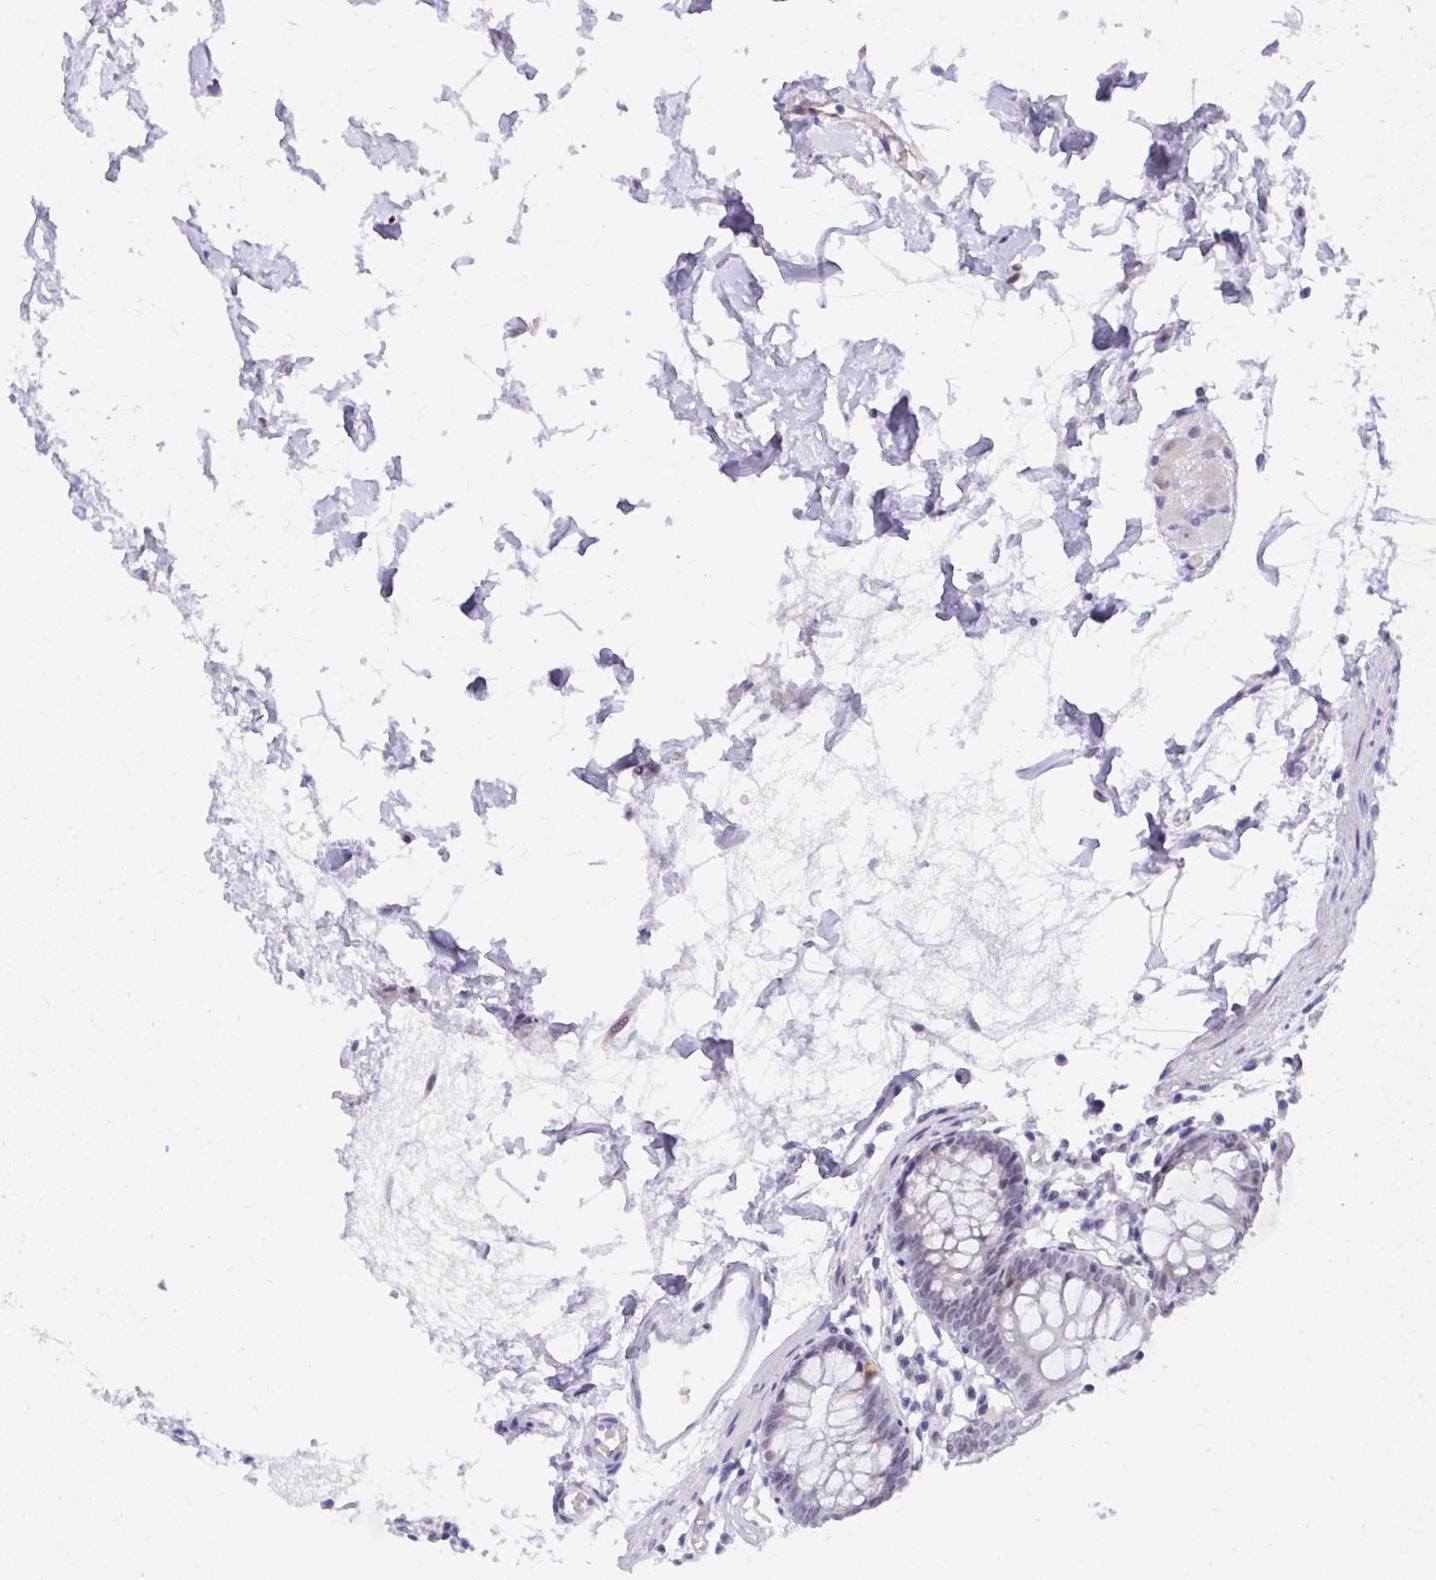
{"staining": {"intensity": "negative", "quantity": "none", "location": "none"}, "tissue": "colon", "cell_type": "Endothelial cells", "image_type": "normal", "snomed": [{"axis": "morphology", "description": "Normal tissue, NOS"}, {"axis": "topography", "description": "Colon"}], "caption": "Immunohistochemistry photomicrograph of benign colon: colon stained with DAB (3,3'-diaminobenzidine) displays no significant protein expression in endothelial cells. (DAB (3,3'-diaminobenzidine) IHC visualized using brightfield microscopy, high magnification).", "gene": "CDK13", "patient": {"sex": "female", "age": 84}}